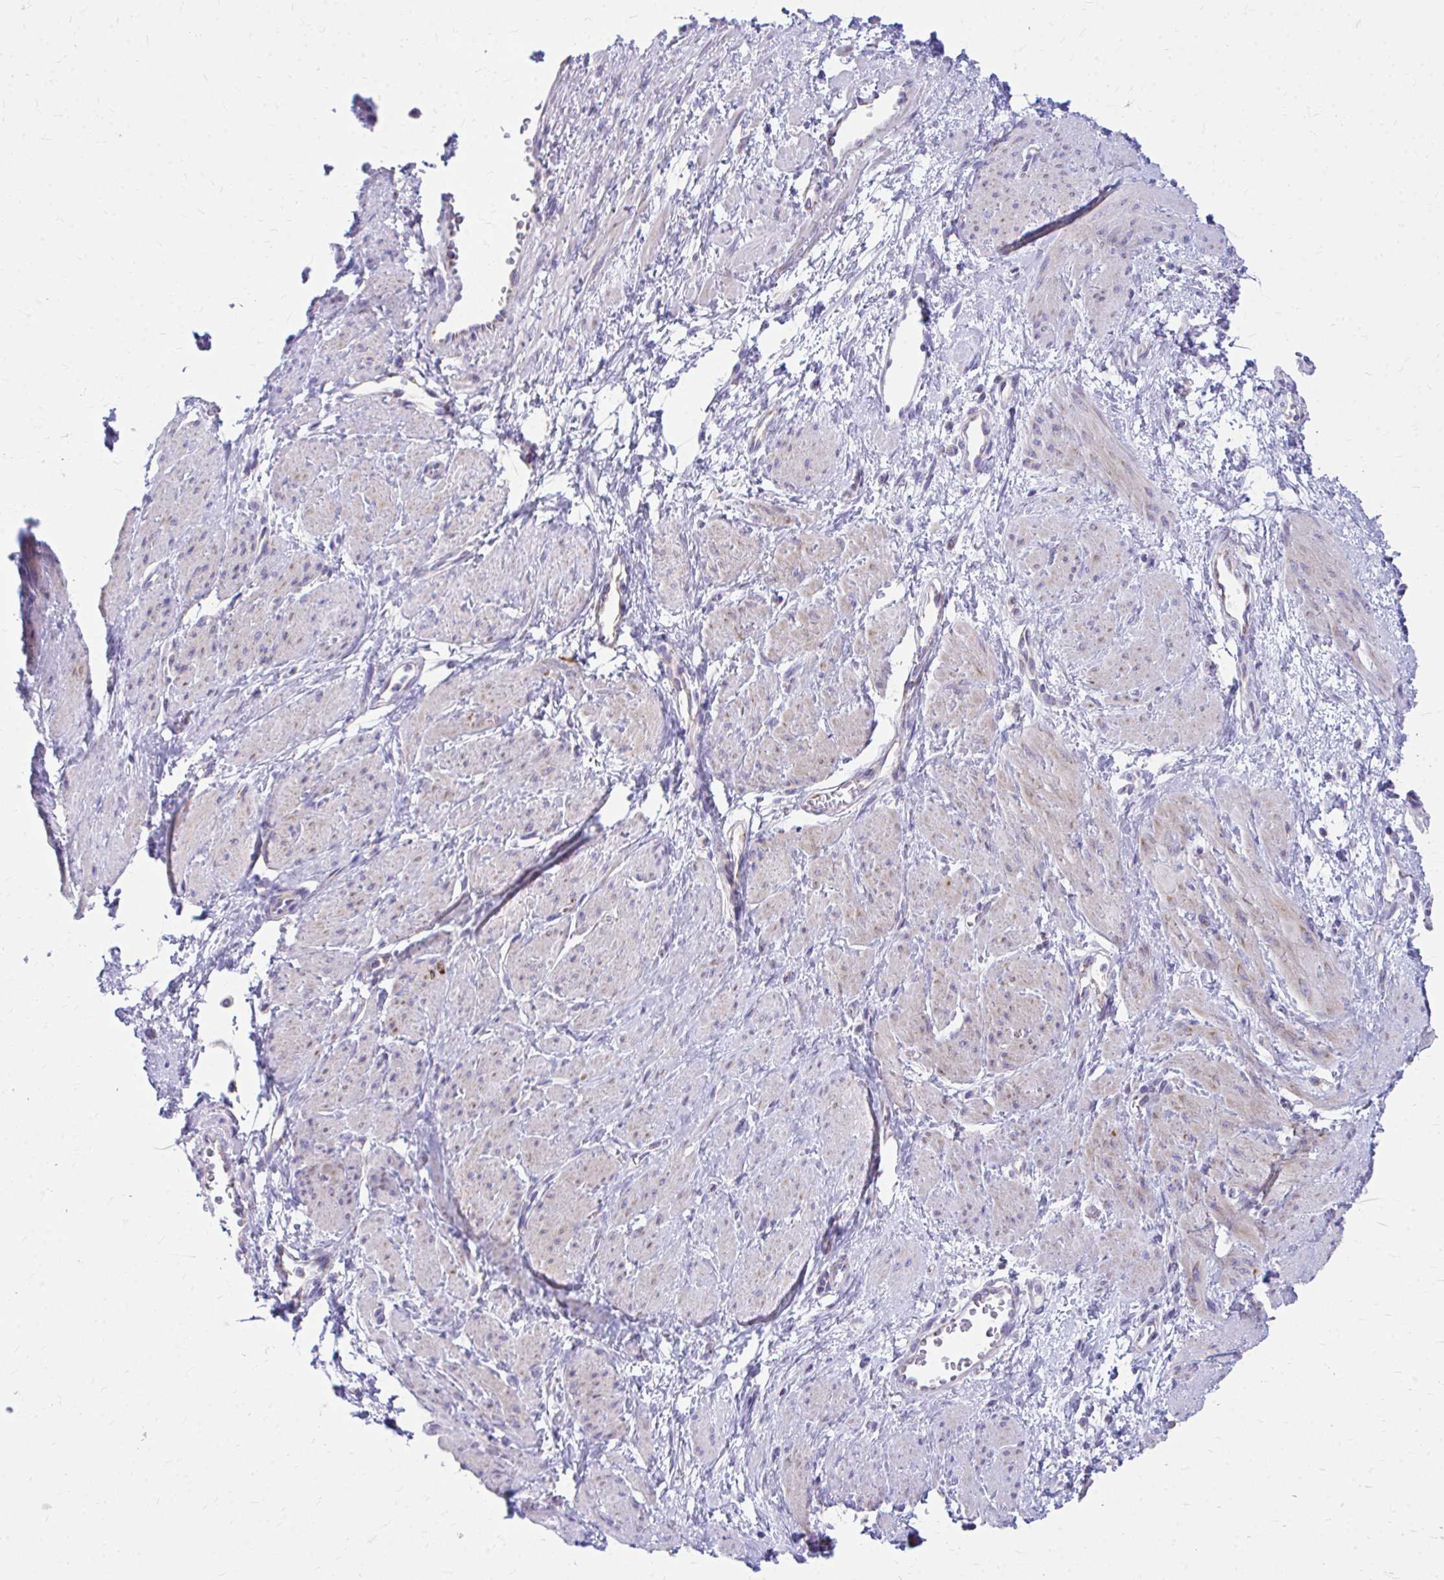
{"staining": {"intensity": "weak", "quantity": "25%-75%", "location": "cytoplasmic/membranous"}, "tissue": "smooth muscle", "cell_type": "Smooth muscle cells", "image_type": "normal", "snomed": [{"axis": "morphology", "description": "Normal tissue, NOS"}, {"axis": "topography", "description": "Smooth muscle"}, {"axis": "topography", "description": "Uterus"}], "caption": "This is an image of immunohistochemistry (IHC) staining of unremarkable smooth muscle, which shows weak expression in the cytoplasmic/membranous of smooth muscle cells.", "gene": "MRPL19", "patient": {"sex": "female", "age": 39}}